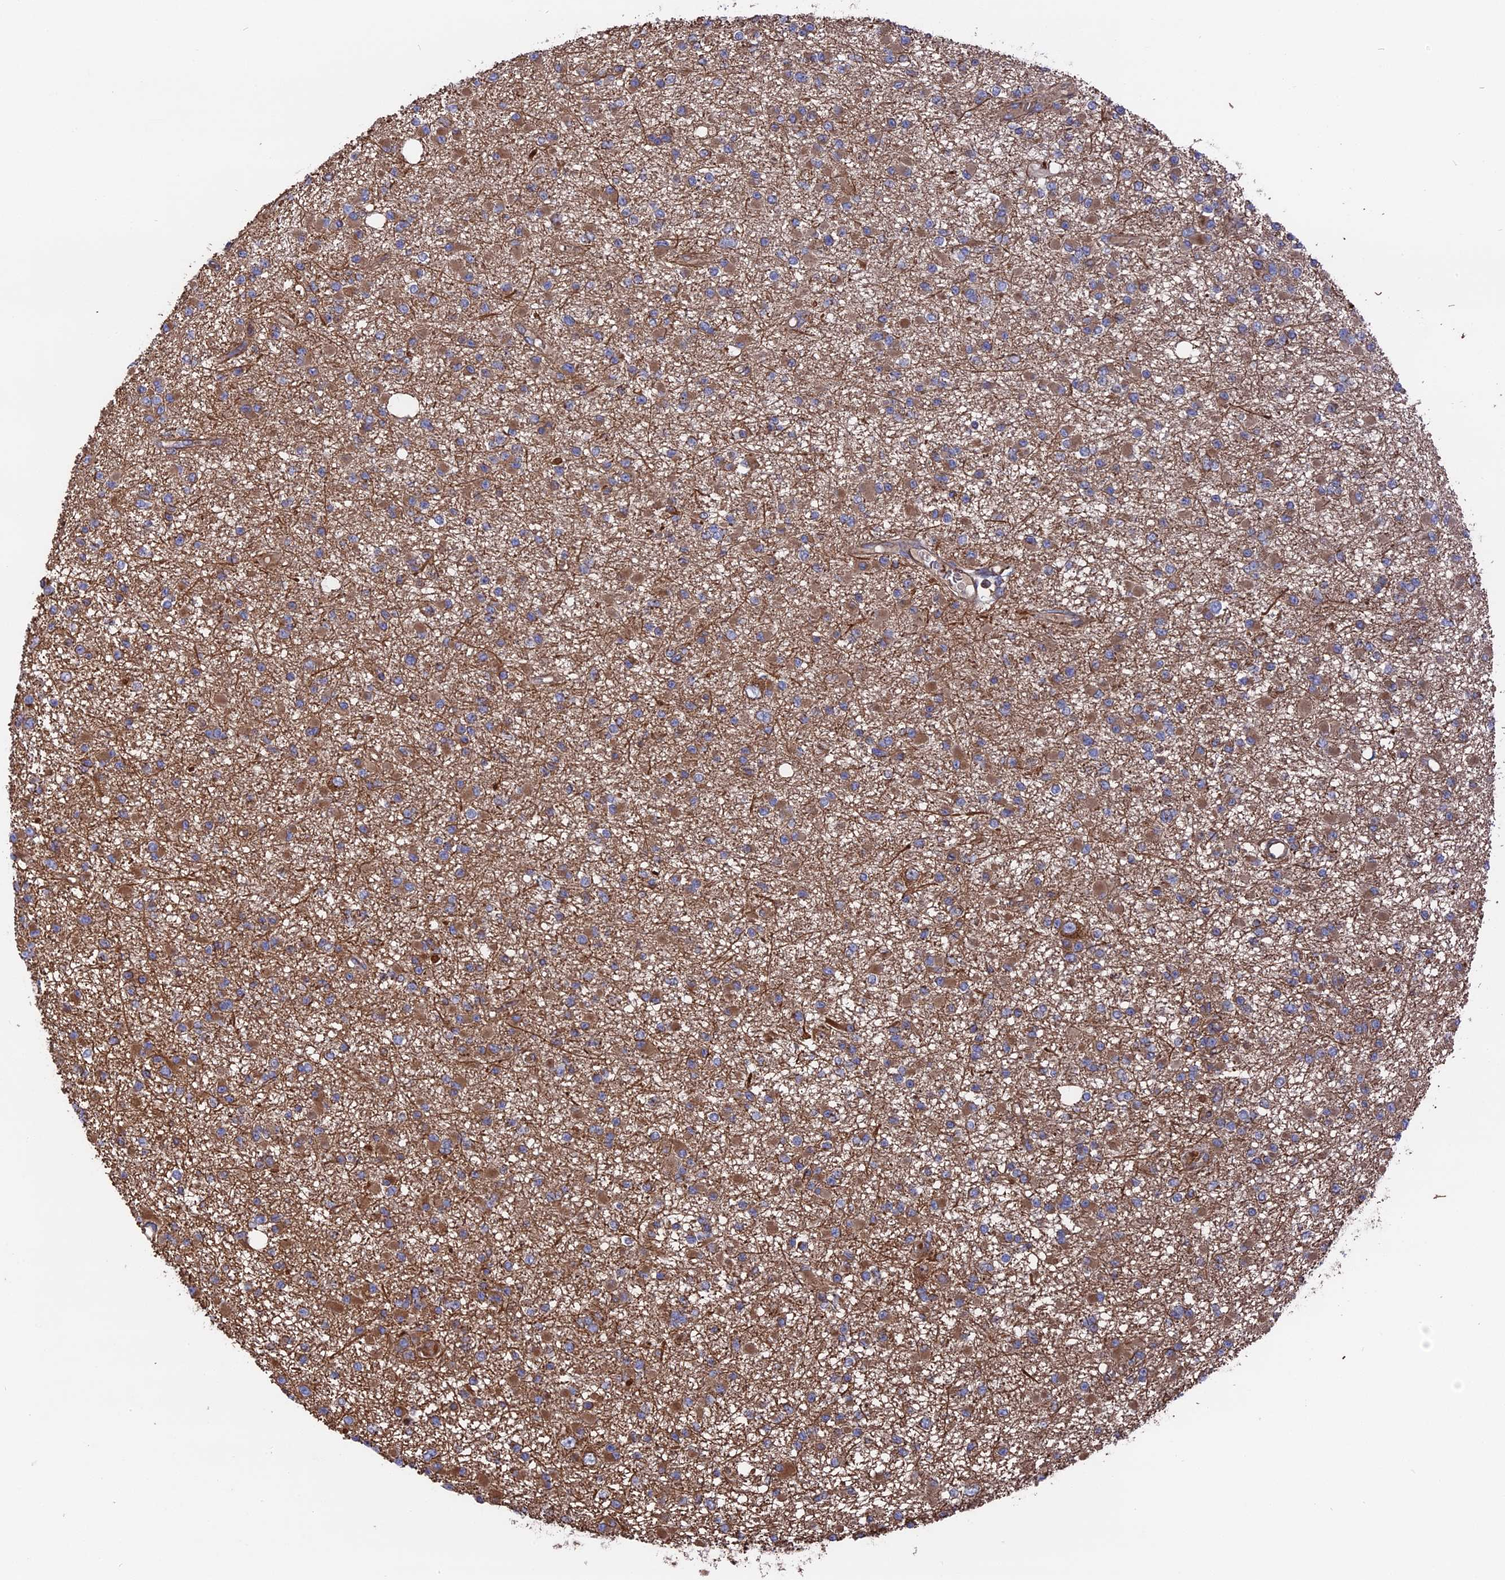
{"staining": {"intensity": "moderate", "quantity": ">75%", "location": "cytoplasmic/membranous"}, "tissue": "glioma", "cell_type": "Tumor cells", "image_type": "cancer", "snomed": [{"axis": "morphology", "description": "Glioma, malignant, Low grade"}, {"axis": "topography", "description": "Brain"}], "caption": "Malignant low-grade glioma stained for a protein shows moderate cytoplasmic/membranous positivity in tumor cells.", "gene": "TELO2", "patient": {"sex": "female", "age": 22}}